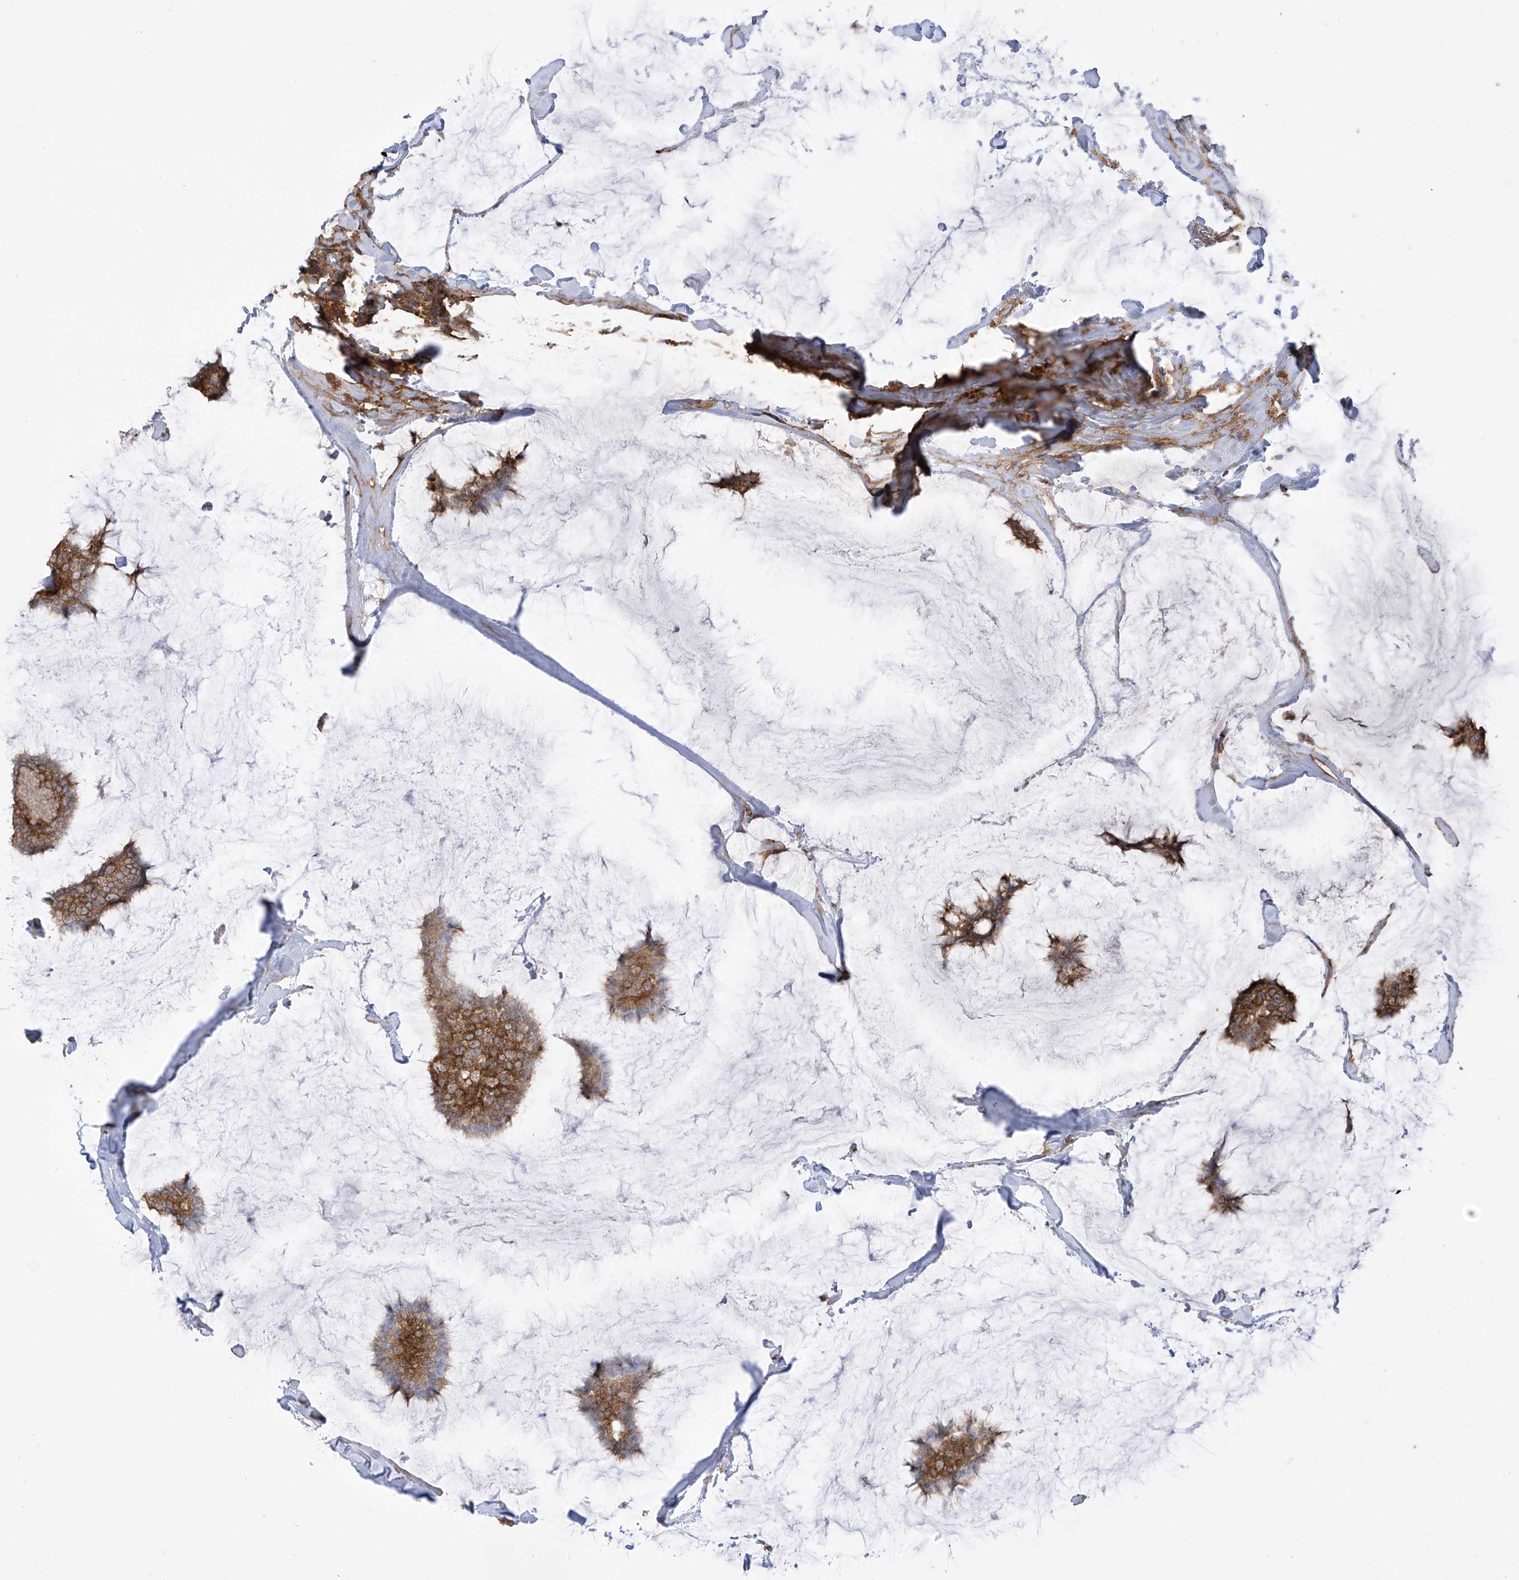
{"staining": {"intensity": "moderate", "quantity": ">75%", "location": "cytoplasmic/membranous"}, "tissue": "breast cancer", "cell_type": "Tumor cells", "image_type": "cancer", "snomed": [{"axis": "morphology", "description": "Duct carcinoma"}, {"axis": "topography", "description": "Breast"}], "caption": "Moderate cytoplasmic/membranous protein positivity is seen in about >75% of tumor cells in breast intraductal carcinoma. (Stains: DAB in brown, nuclei in blue, Microscopy: brightfield microscopy at high magnification).", "gene": "REPS1", "patient": {"sex": "female", "age": 93}}